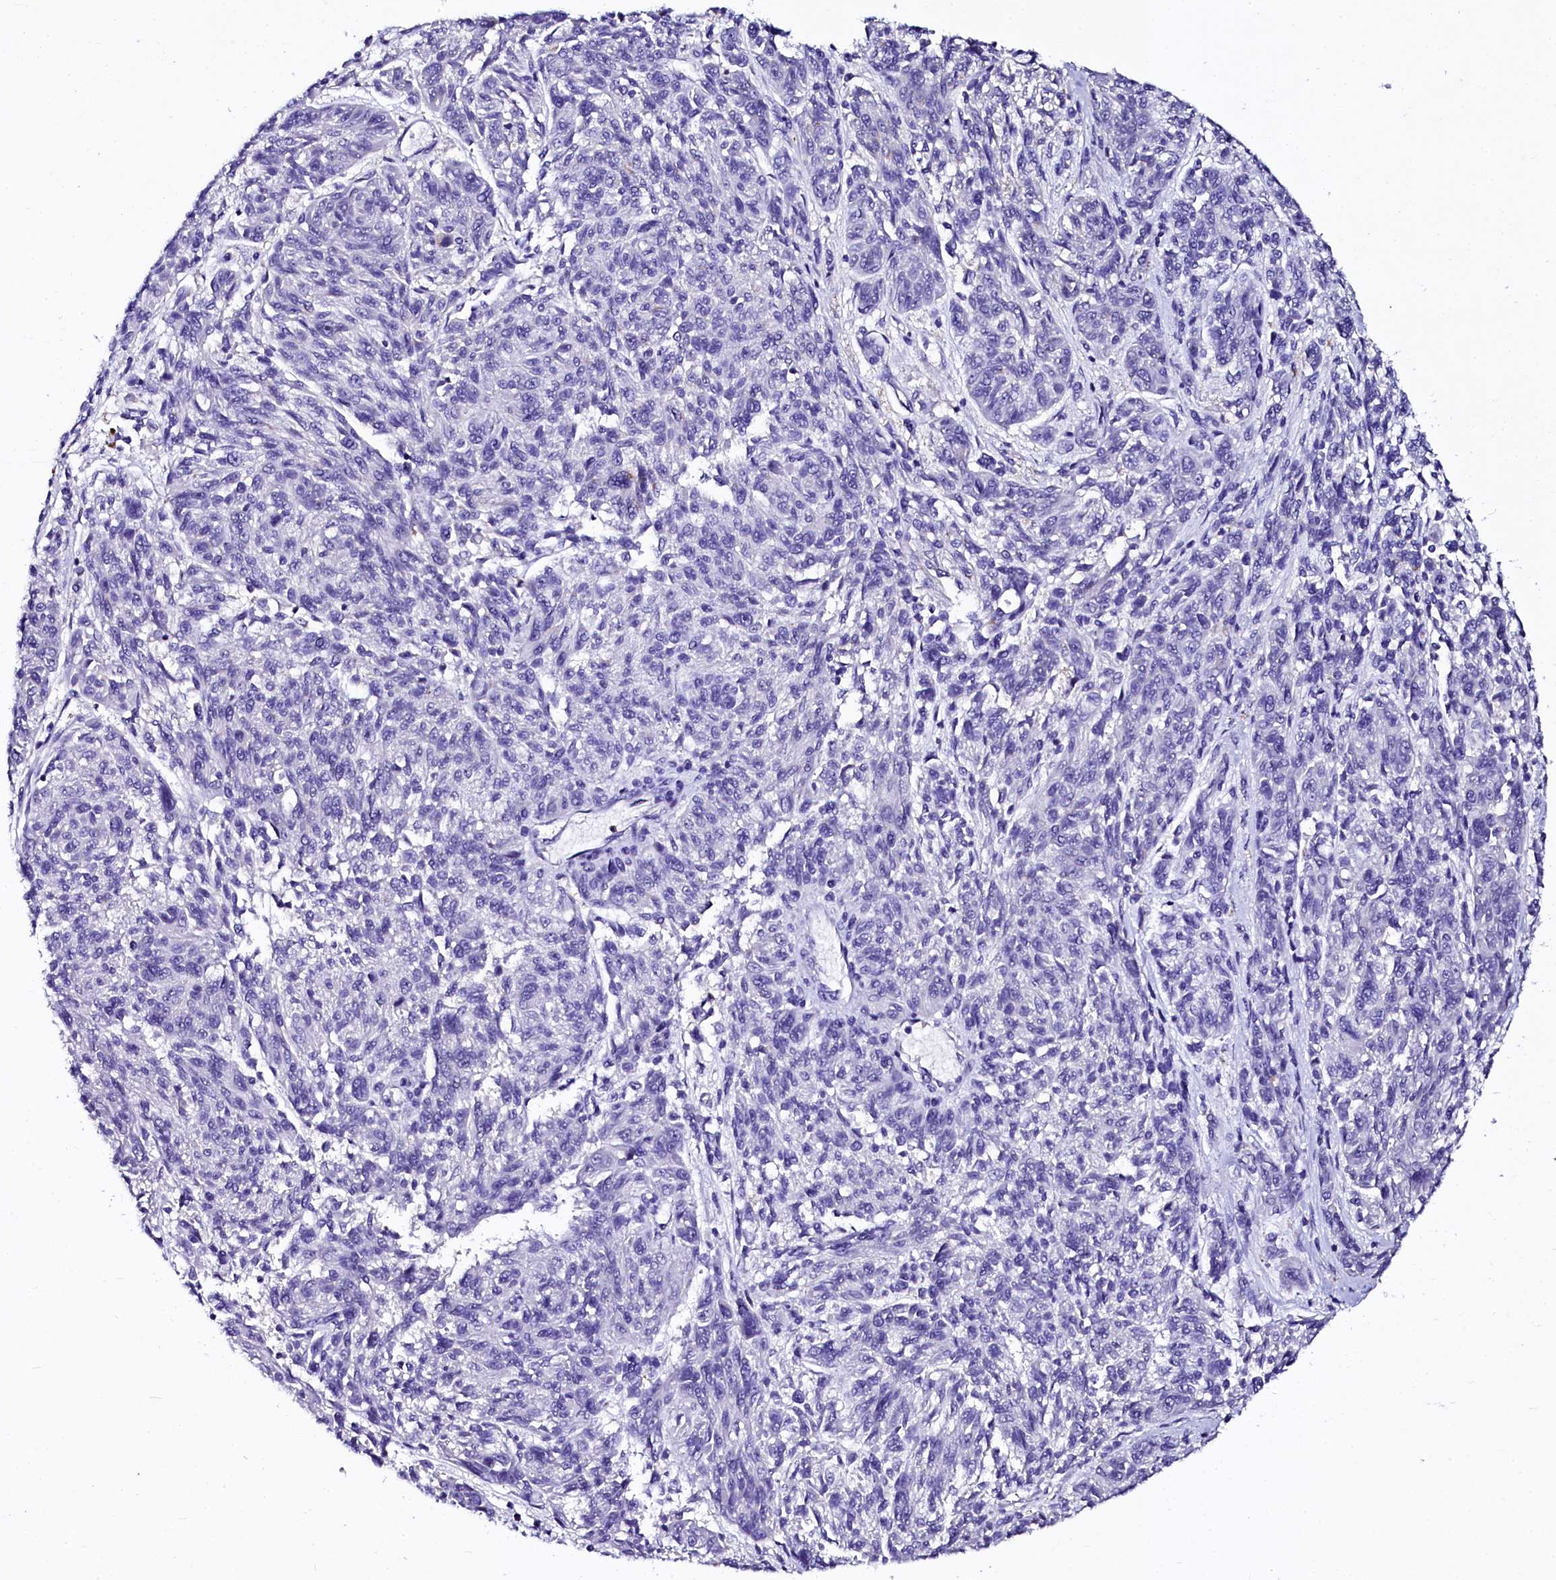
{"staining": {"intensity": "negative", "quantity": "none", "location": "none"}, "tissue": "melanoma", "cell_type": "Tumor cells", "image_type": "cancer", "snomed": [{"axis": "morphology", "description": "Malignant melanoma, NOS"}, {"axis": "topography", "description": "Skin"}], "caption": "An image of human malignant melanoma is negative for staining in tumor cells.", "gene": "OTOL1", "patient": {"sex": "male", "age": 53}}